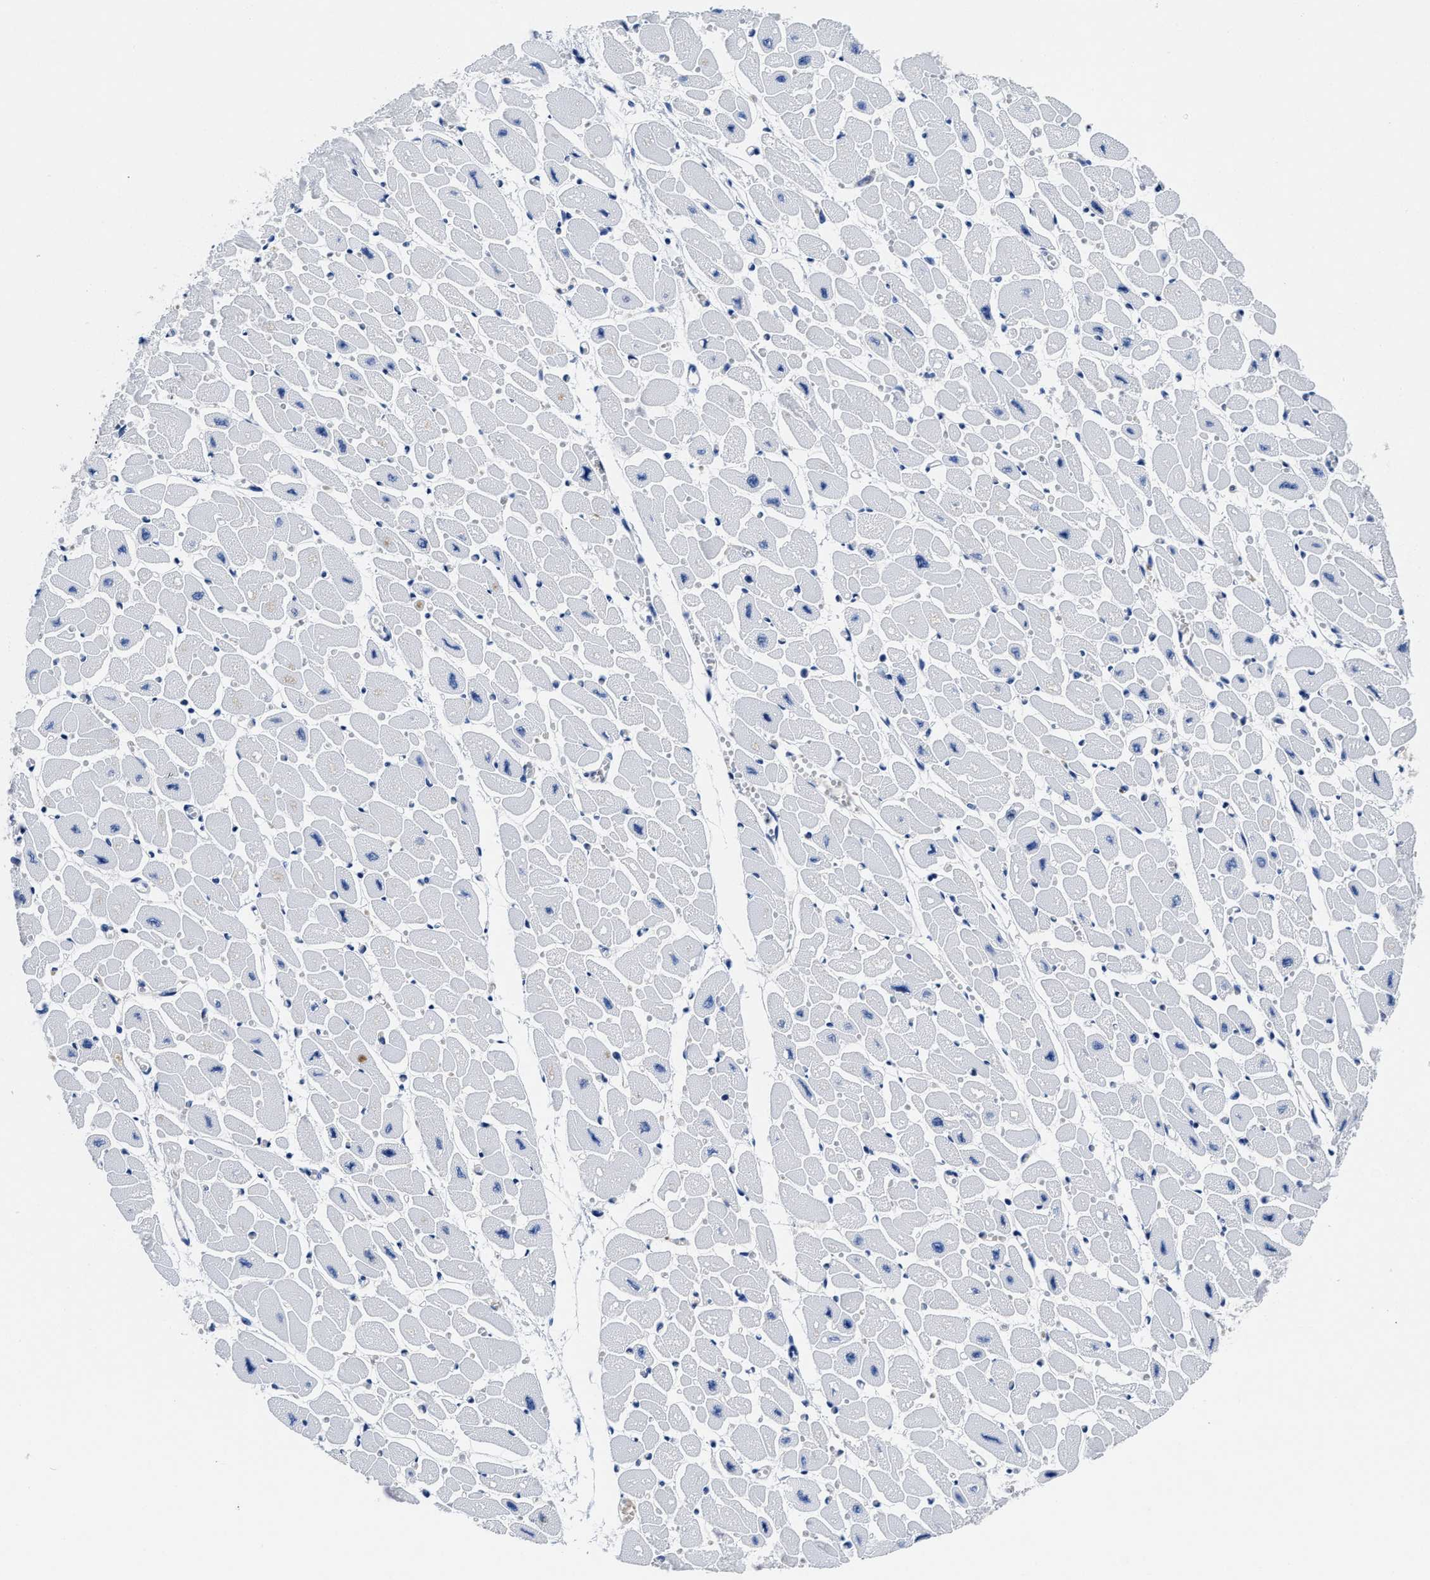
{"staining": {"intensity": "negative", "quantity": "none", "location": "none"}, "tissue": "heart muscle", "cell_type": "Cardiomyocytes", "image_type": "normal", "snomed": [{"axis": "morphology", "description": "Normal tissue, NOS"}, {"axis": "topography", "description": "Heart"}], "caption": "Immunohistochemistry (IHC) of unremarkable heart muscle exhibits no staining in cardiomyocytes. (Brightfield microscopy of DAB (3,3'-diaminobenzidine) immunohistochemistry (IHC) at high magnification).", "gene": "YARS1", "patient": {"sex": "female", "age": 54}}